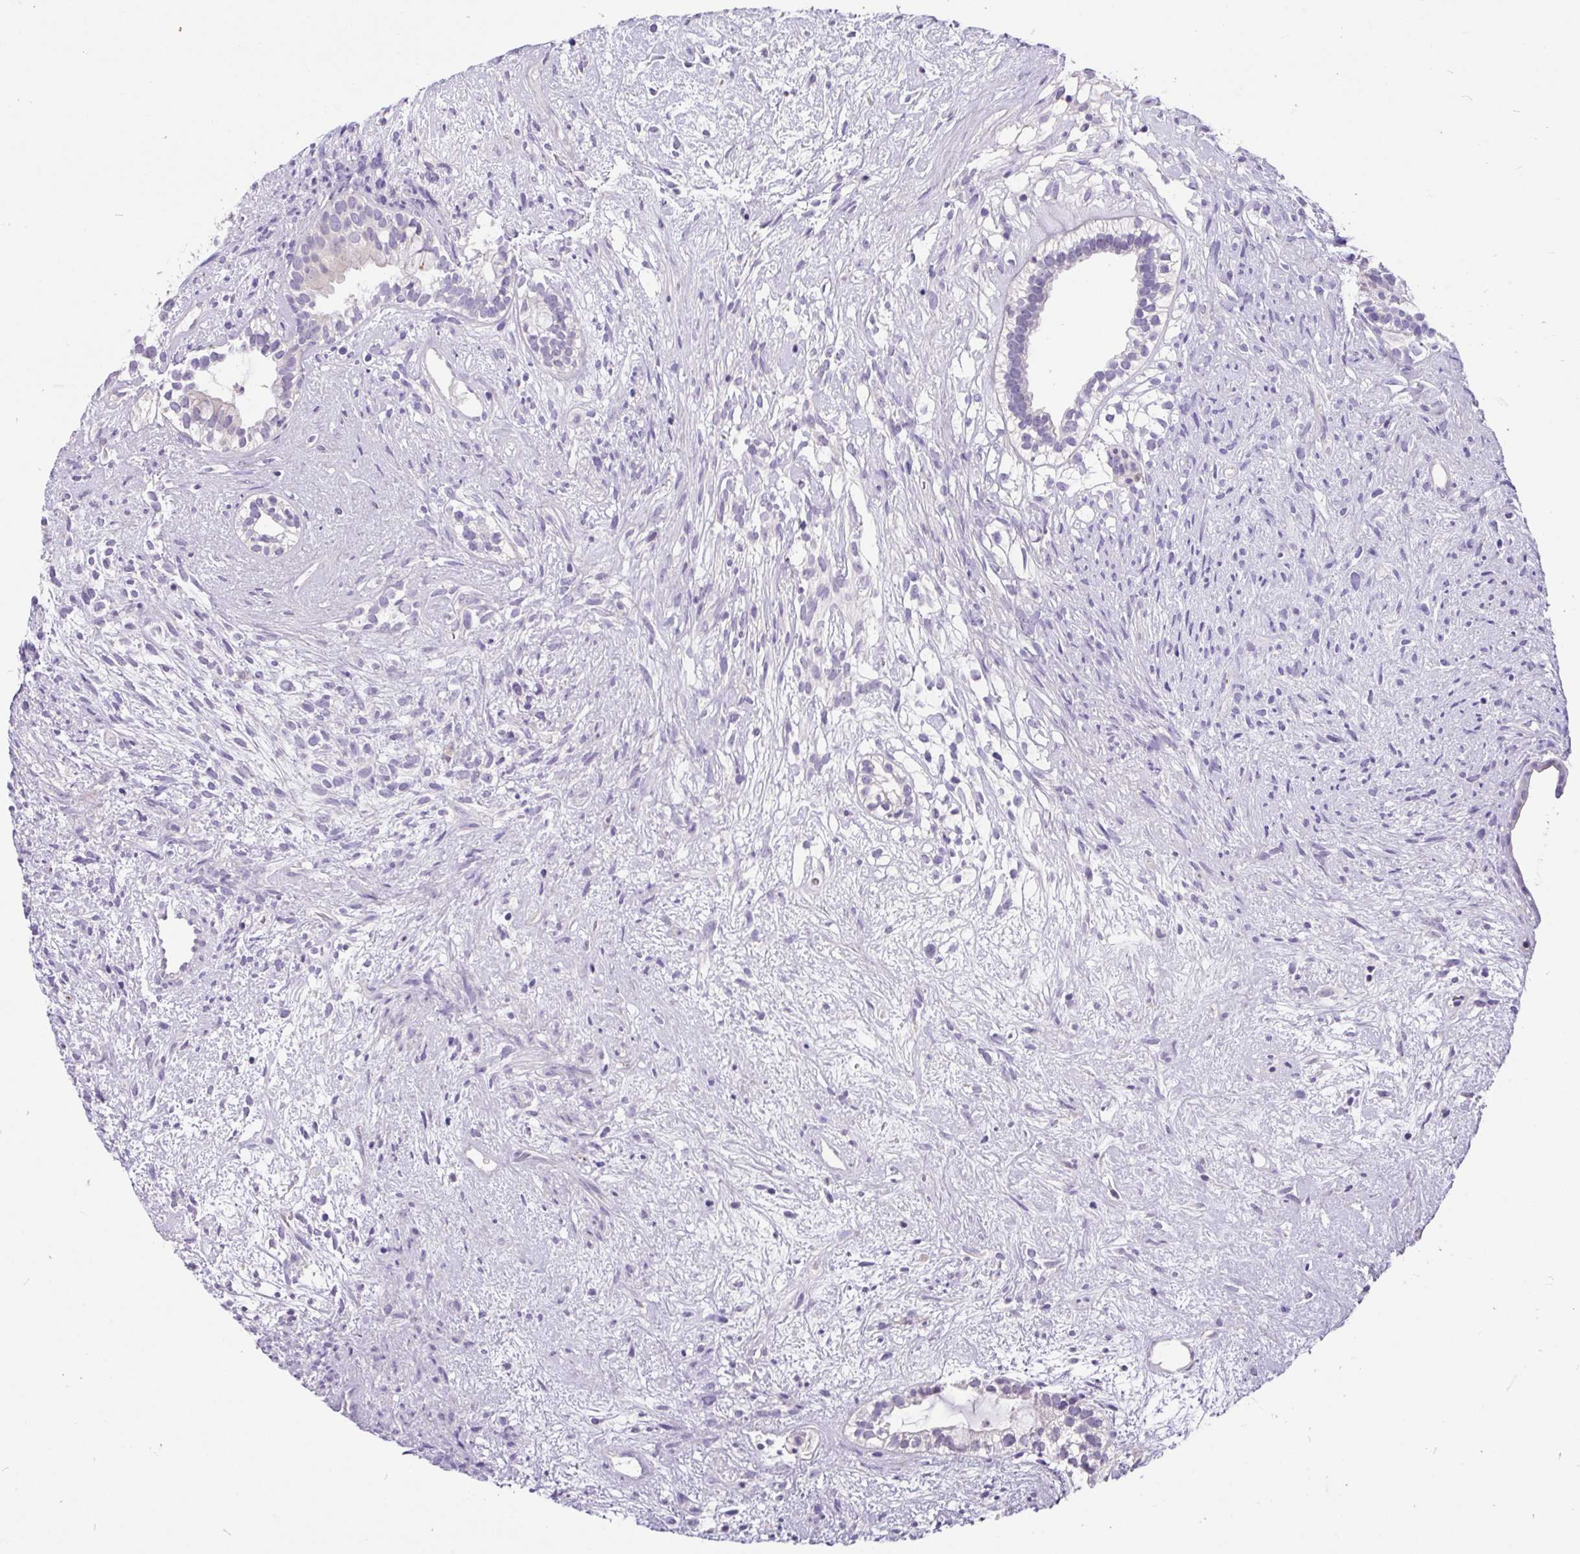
{"staining": {"intensity": "negative", "quantity": "none", "location": "none"}, "tissue": "testis cancer", "cell_type": "Tumor cells", "image_type": "cancer", "snomed": [{"axis": "morphology", "description": "Seminoma, NOS"}, {"axis": "morphology", "description": "Carcinoma, Embryonal, NOS"}, {"axis": "topography", "description": "Testis"}], "caption": "A histopathology image of testis cancer (embryonal carcinoma) stained for a protein reveals no brown staining in tumor cells.", "gene": "KIAA2013", "patient": {"sex": "male", "age": 41}}